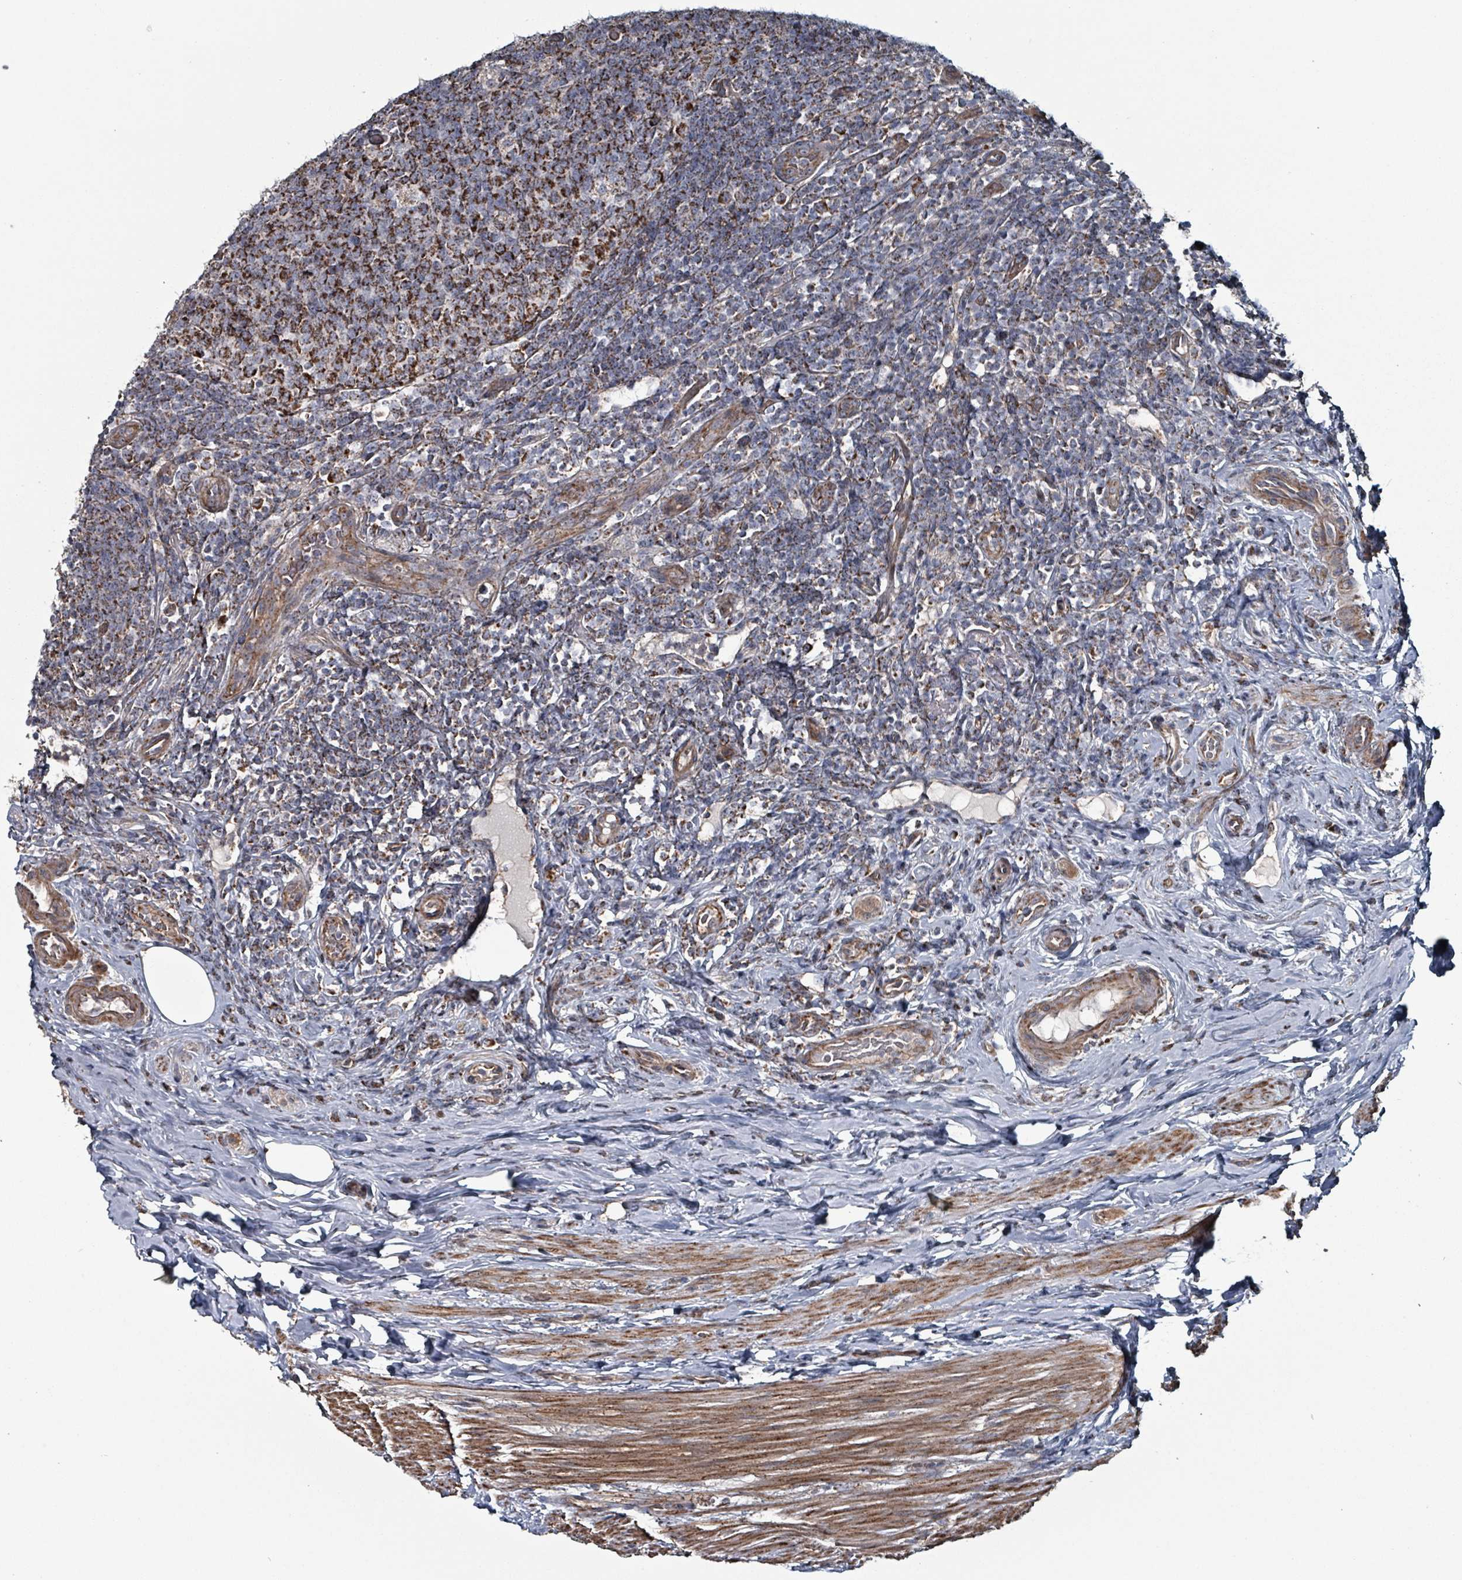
{"staining": {"intensity": "strong", "quantity": ">75%", "location": "cytoplasmic/membranous"}, "tissue": "appendix", "cell_type": "Glandular cells", "image_type": "normal", "snomed": [{"axis": "morphology", "description": "Normal tissue, NOS"}, {"axis": "topography", "description": "Appendix"}], "caption": "The photomicrograph shows a brown stain indicating the presence of a protein in the cytoplasmic/membranous of glandular cells in appendix.", "gene": "MRPL4", "patient": {"sex": "female", "age": 43}}